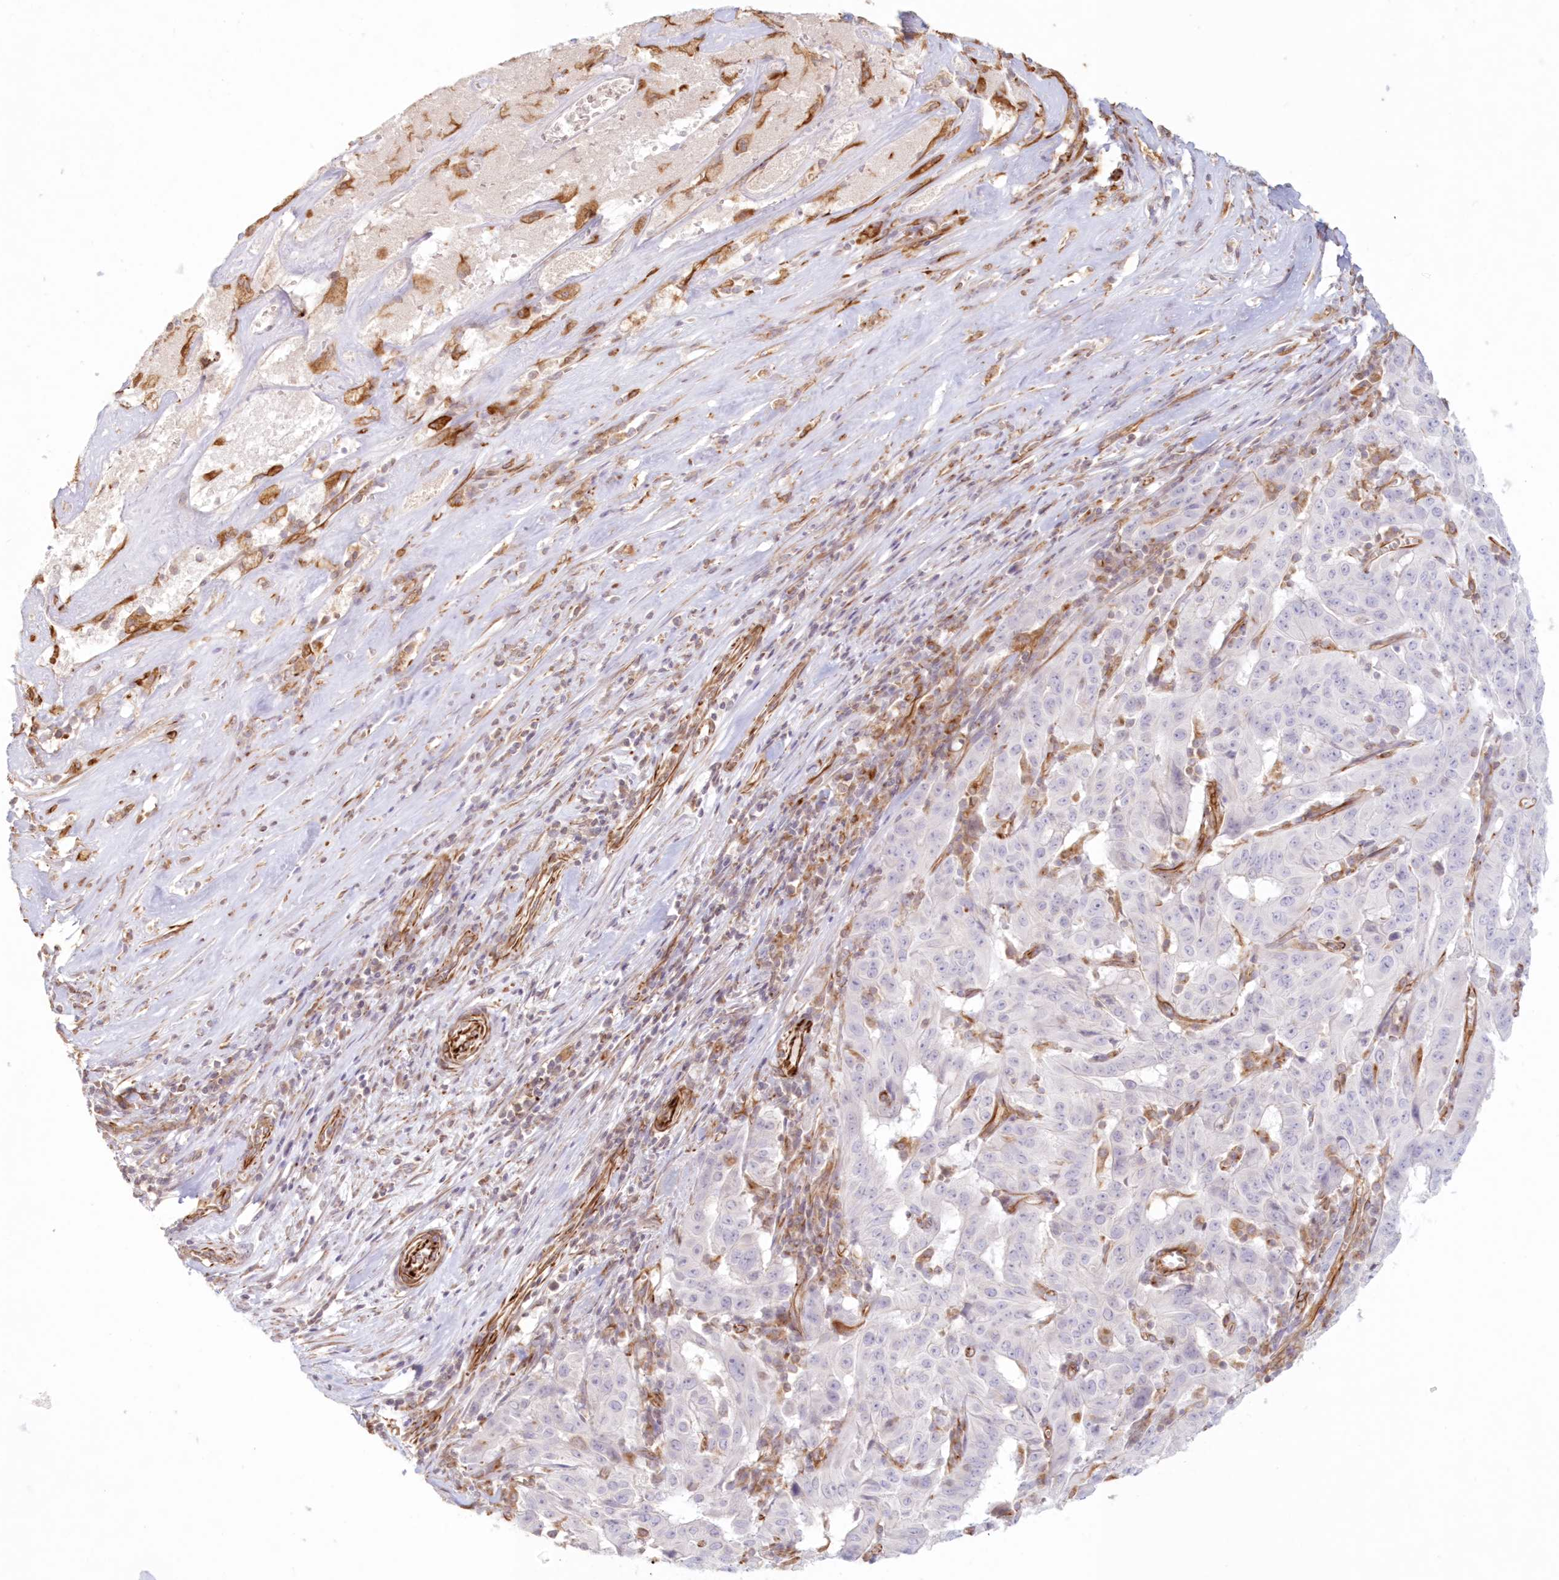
{"staining": {"intensity": "negative", "quantity": "none", "location": "none"}, "tissue": "pancreatic cancer", "cell_type": "Tumor cells", "image_type": "cancer", "snomed": [{"axis": "morphology", "description": "Adenocarcinoma, NOS"}, {"axis": "topography", "description": "Pancreas"}], "caption": "The immunohistochemistry photomicrograph has no significant positivity in tumor cells of pancreatic cancer tissue.", "gene": "DMRTB1", "patient": {"sex": "male", "age": 63}}